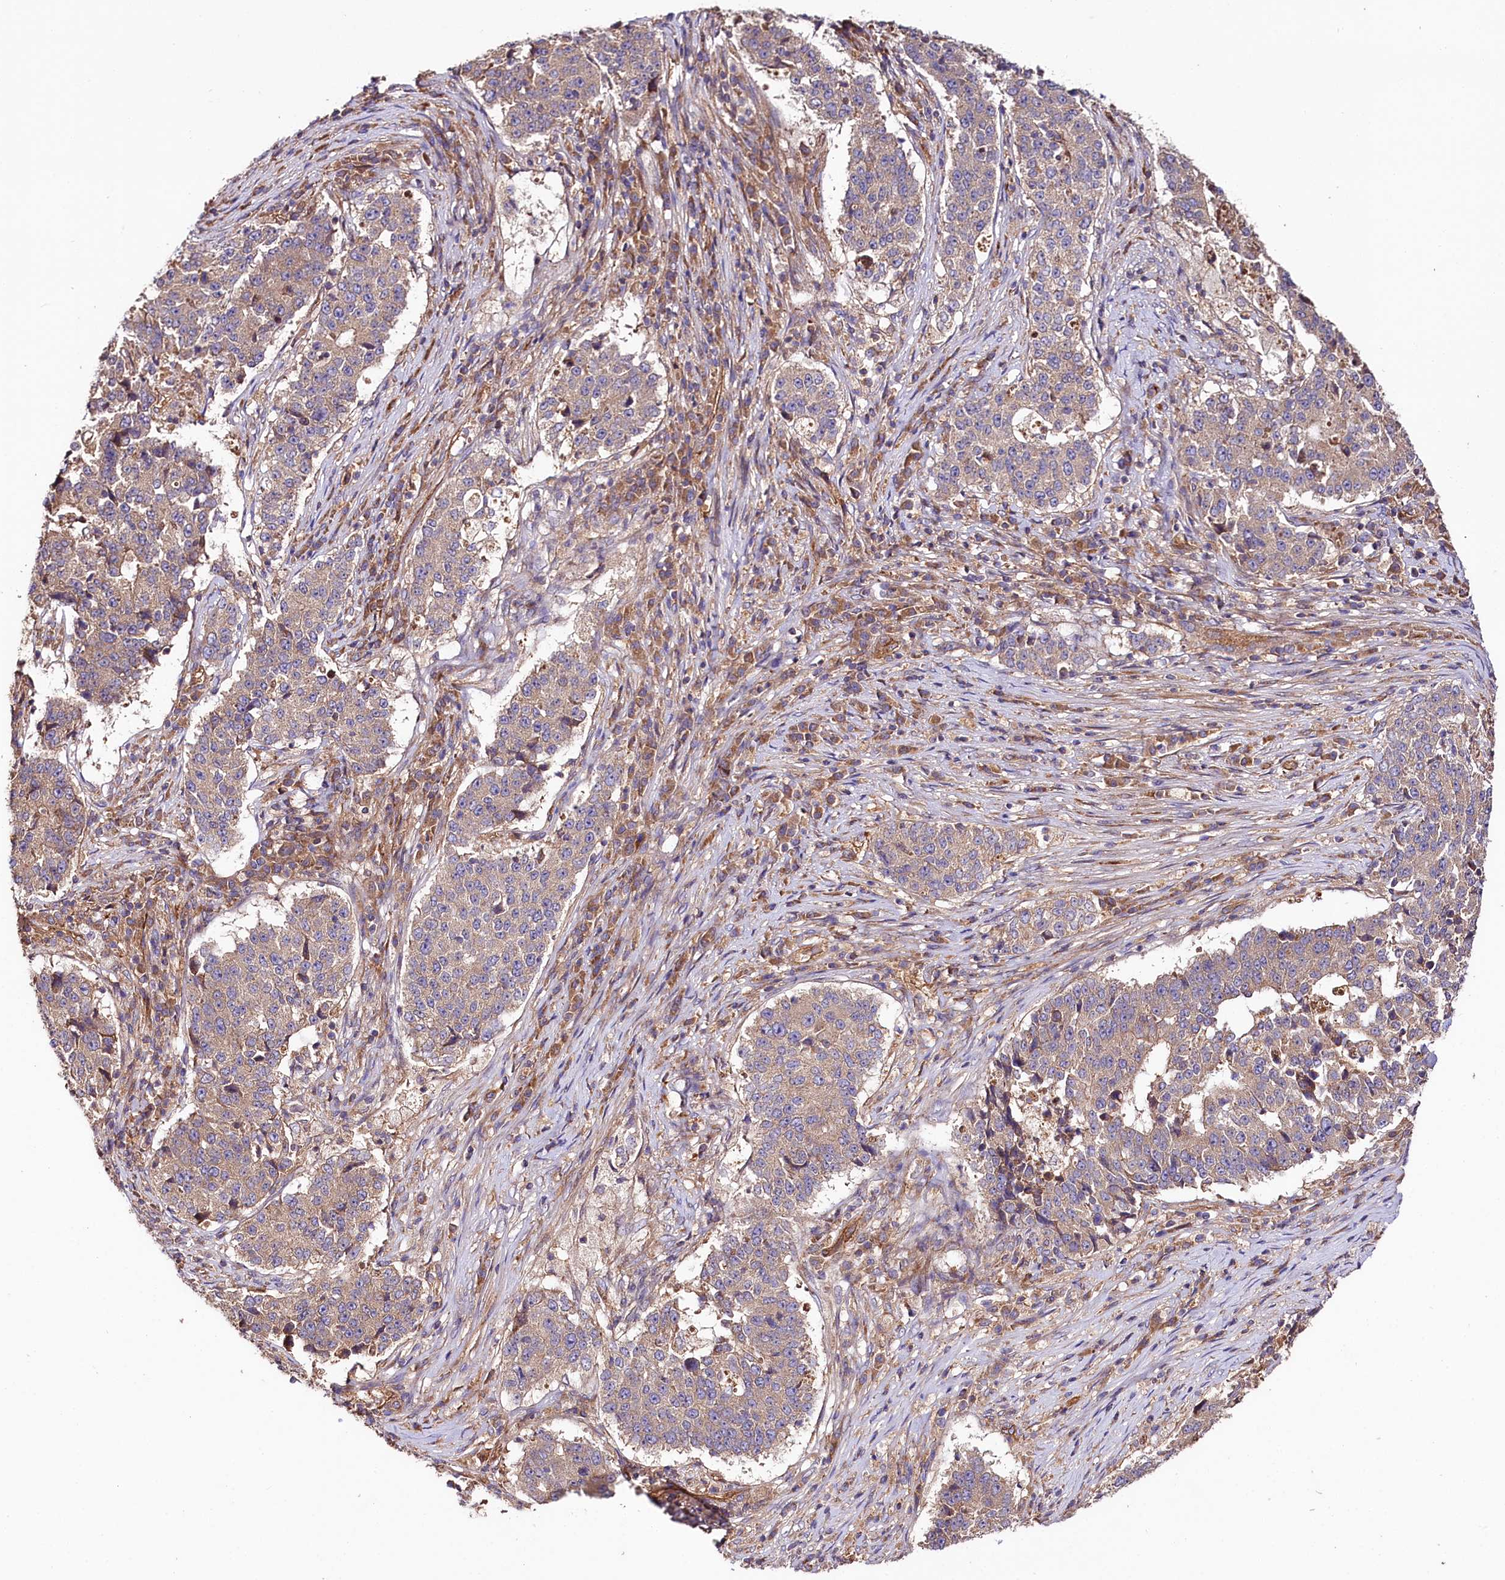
{"staining": {"intensity": "weak", "quantity": "<25%", "location": "cytoplasmic/membranous"}, "tissue": "stomach cancer", "cell_type": "Tumor cells", "image_type": "cancer", "snomed": [{"axis": "morphology", "description": "Adenocarcinoma, NOS"}, {"axis": "topography", "description": "Stomach"}], "caption": "IHC of human stomach adenocarcinoma exhibits no positivity in tumor cells.", "gene": "CEP295", "patient": {"sex": "male", "age": 59}}